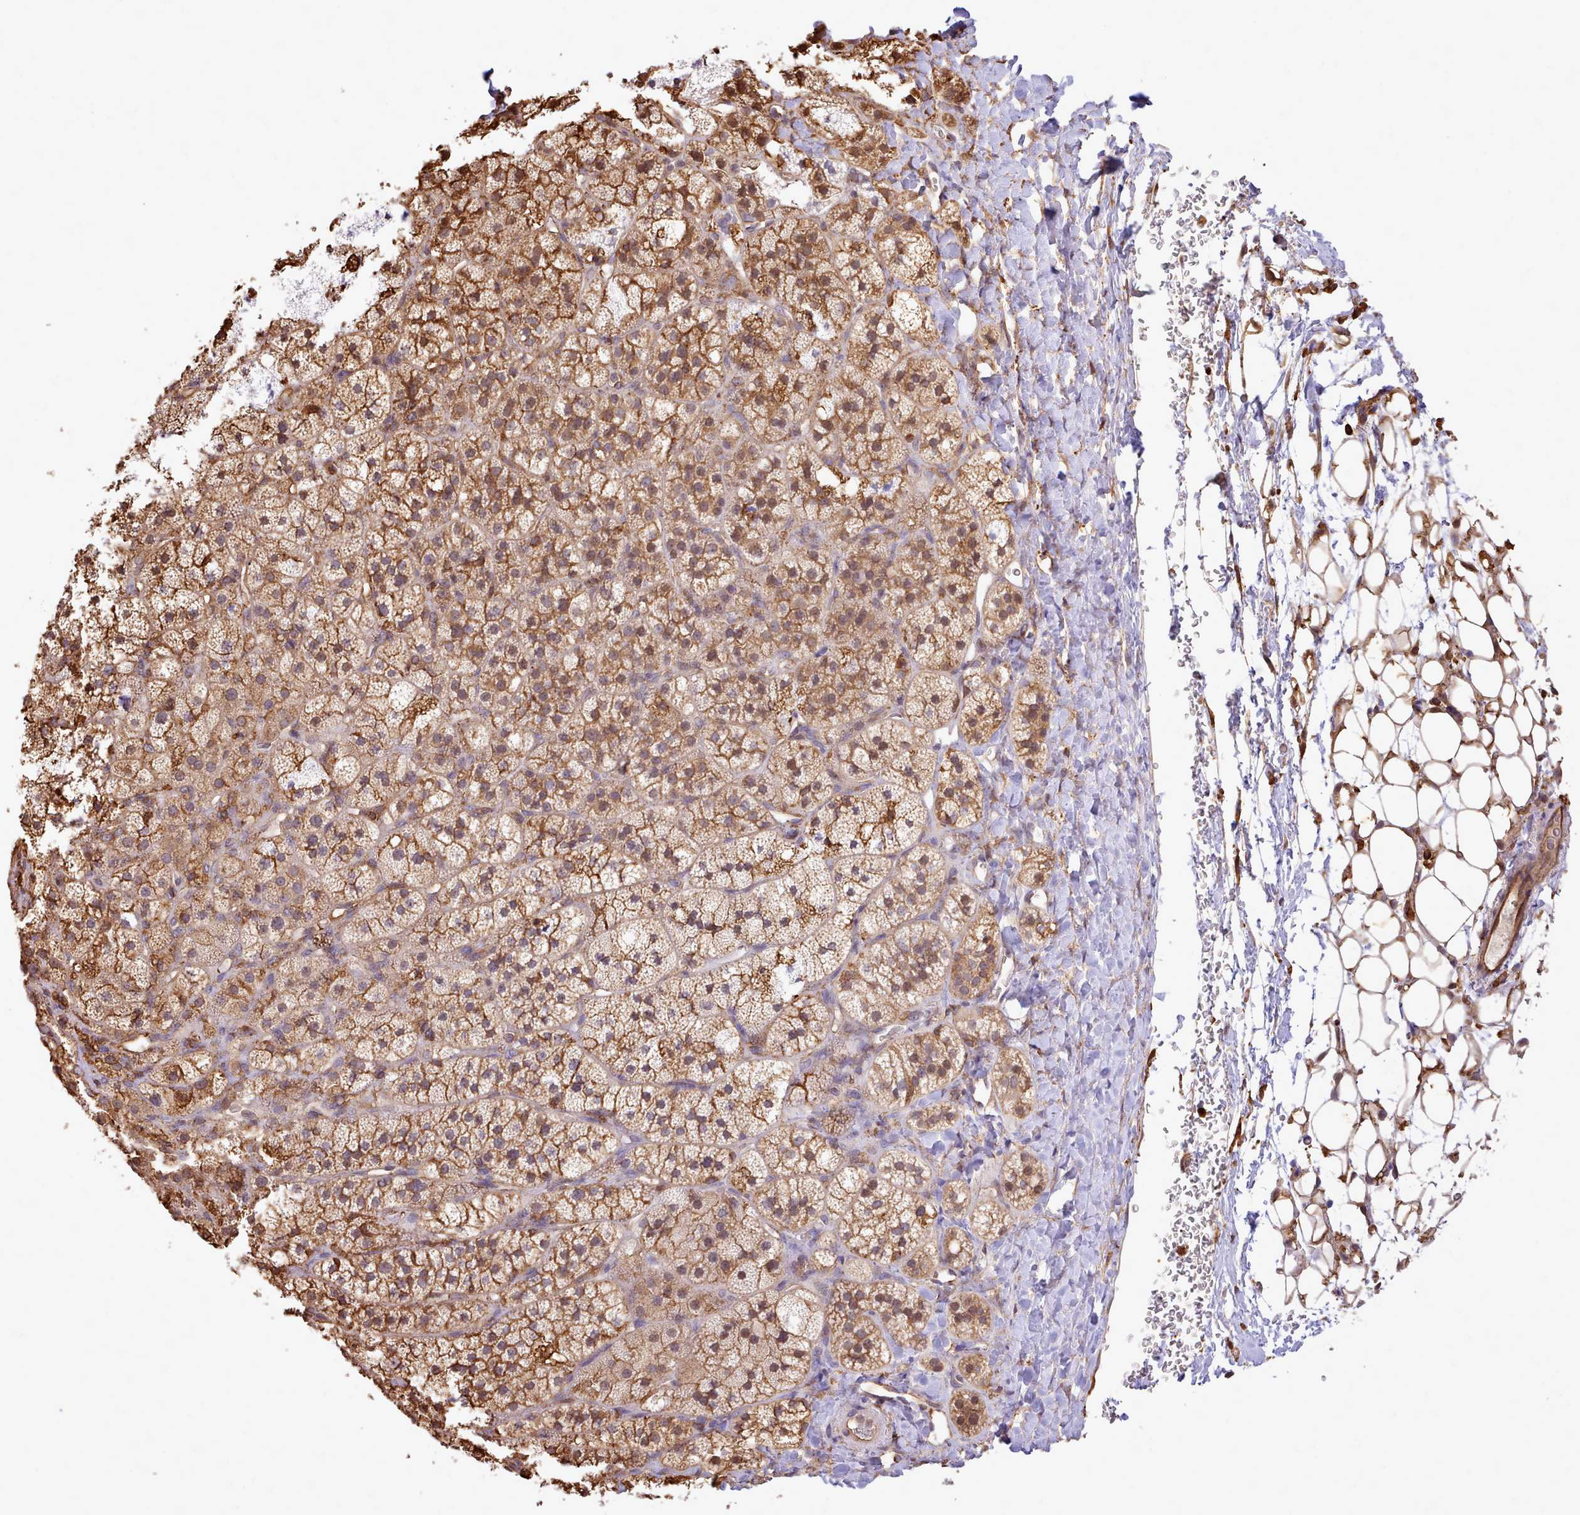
{"staining": {"intensity": "moderate", "quantity": ">75%", "location": "cytoplasmic/membranous,nuclear"}, "tissue": "adrenal gland", "cell_type": "Glandular cells", "image_type": "normal", "snomed": [{"axis": "morphology", "description": "Normal tissue, NOS"}, {"axis": "topography", "description": "Adrenal gland"}], "caption": "DAB immunohistochemical staining of benign human adrenal gland exhibits moderate cytoplasmic/membranous,nuclear protein positivity in about >75% of glandular cells.", "gene": "CAPZA1", "patient": {"sex": "male", "age": 61}}